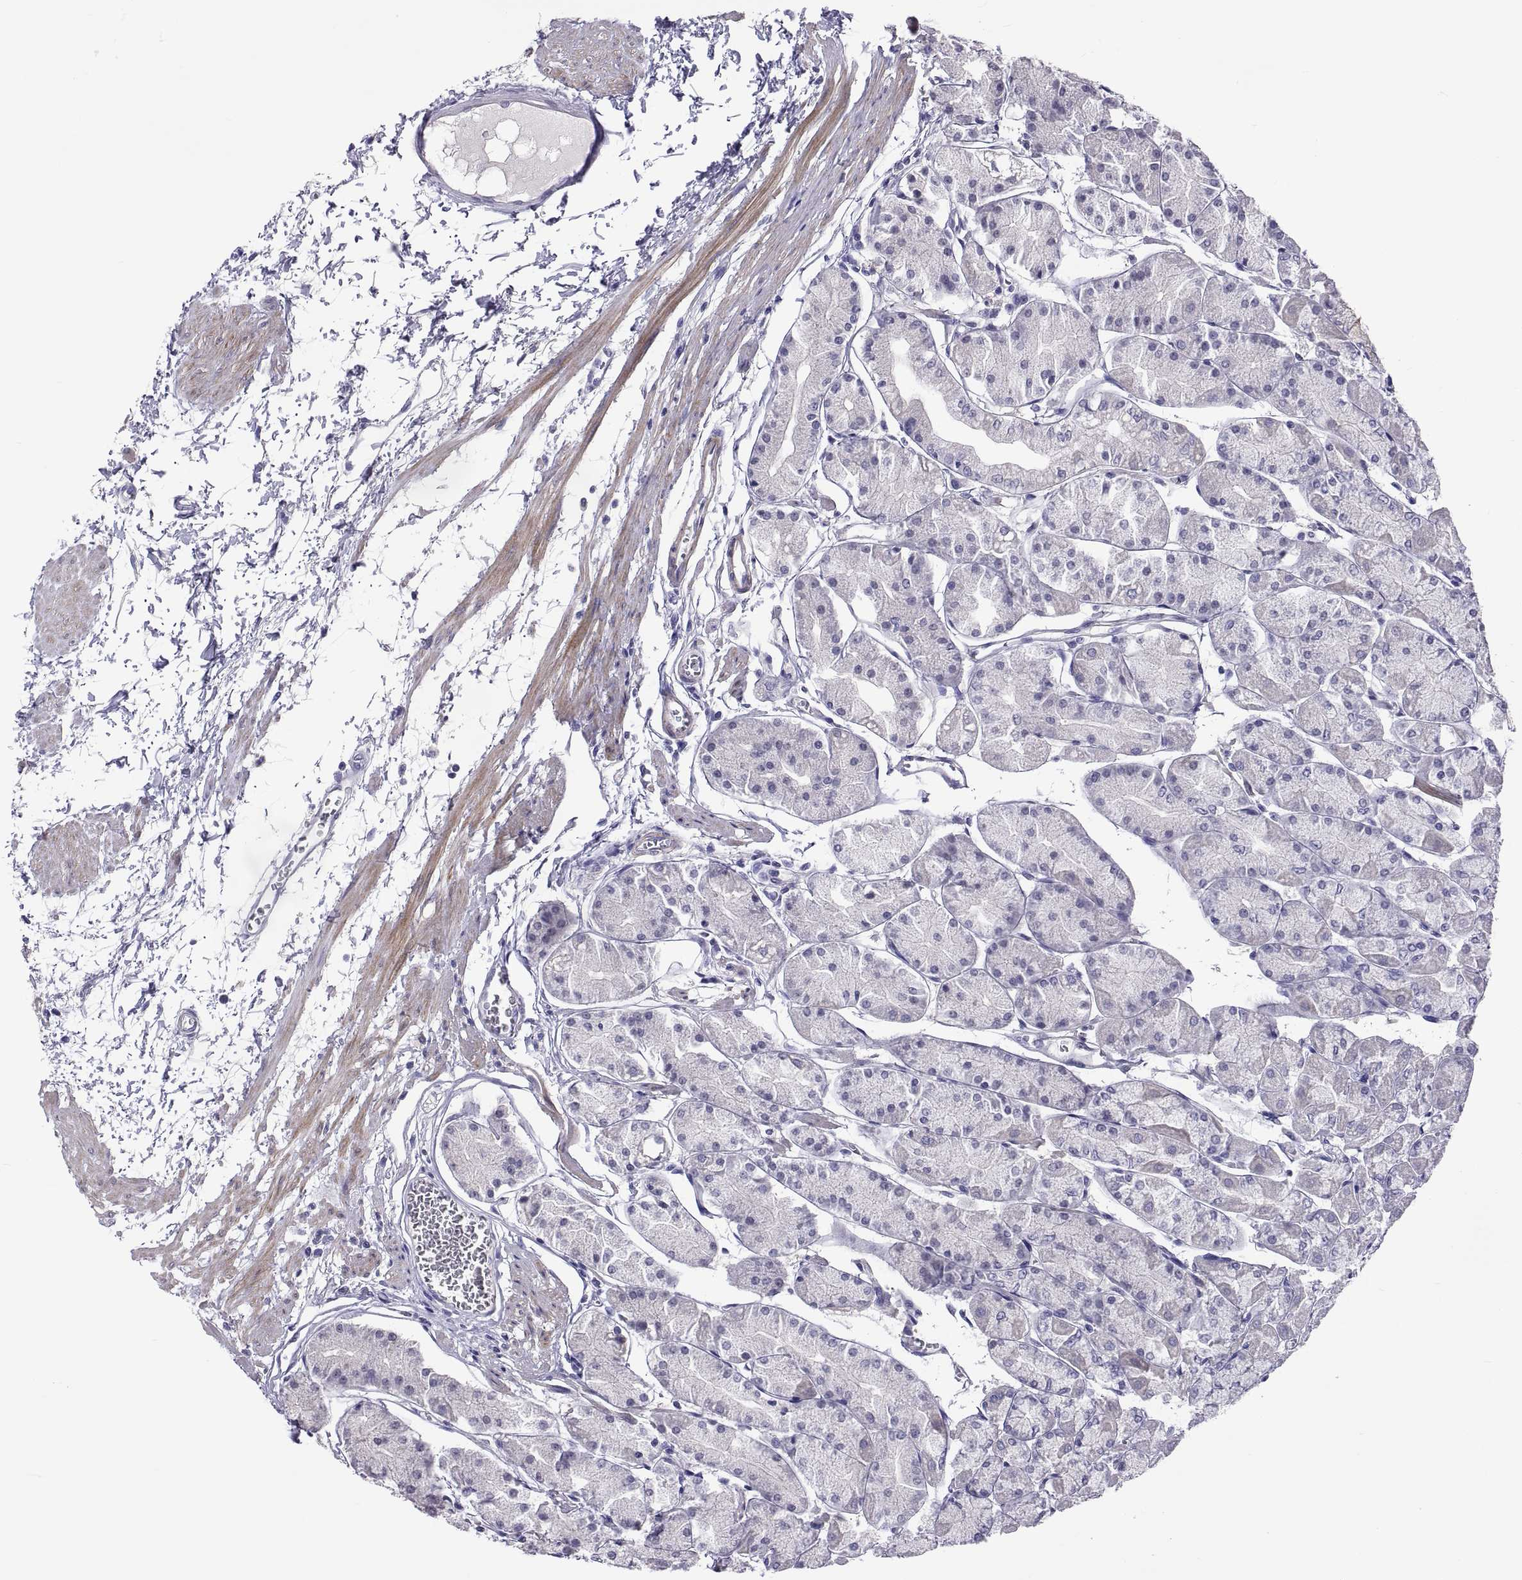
{"staining": {"intensity": "weak", "quantity": "<25%", "location": "cytoplasmic/membranous"}, "tissue": "stomach", "cell_type": "Glandular cells", "image_type": "normal", "snomed": [{"axis": "morphology", "description": "Normal tissue, NOS"}, {"axis": "topography", "description": "Stomach, upper"}], "caption": "The photomicrograph displays no significant staining in glandular cells of stomach.", "gene": "BSPH1", "patient": {"sex": "male", "age": 60}}